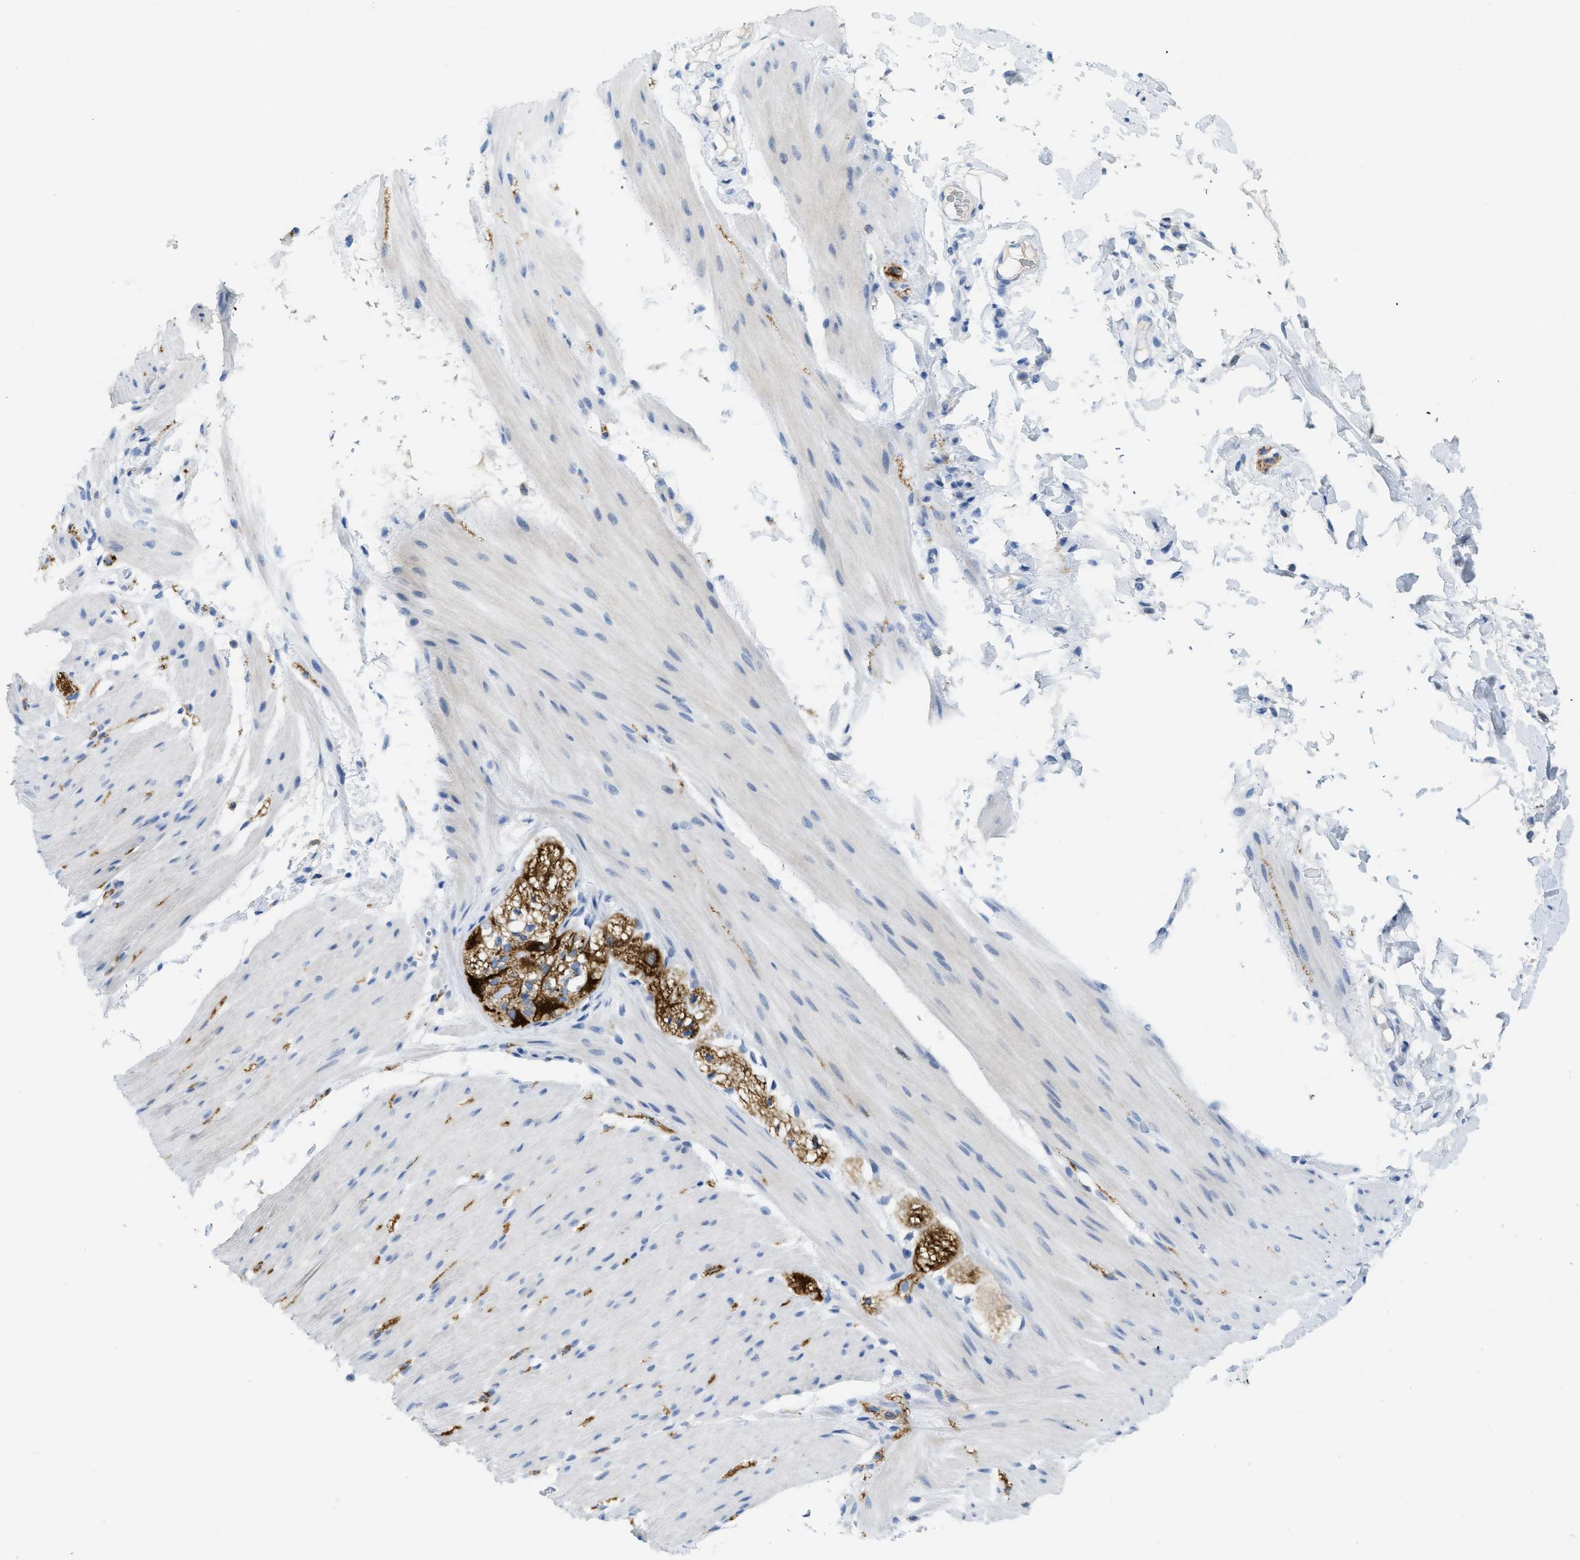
{"staining": {"intensity": "negative", "quantity": "none", "location": "none"}, "tissue": "smooth muscle", "cell_type": "Smooth muscle cells", "image_type": "normal", "snomed": [{"axis": "morphology", "description": "Normal tissue, NOS"}, {"axis": "topography", "description": "Smooth muscle"}, {"axis": "topography", "description": "Colon"}], "caption": "DAB immunohistochemical staining of normal human smooth muscle demonstrates no significant positivity in smooth muscle cells.", "gene": "CNNM4", "patient": {"sex": "male", "age": 67}}